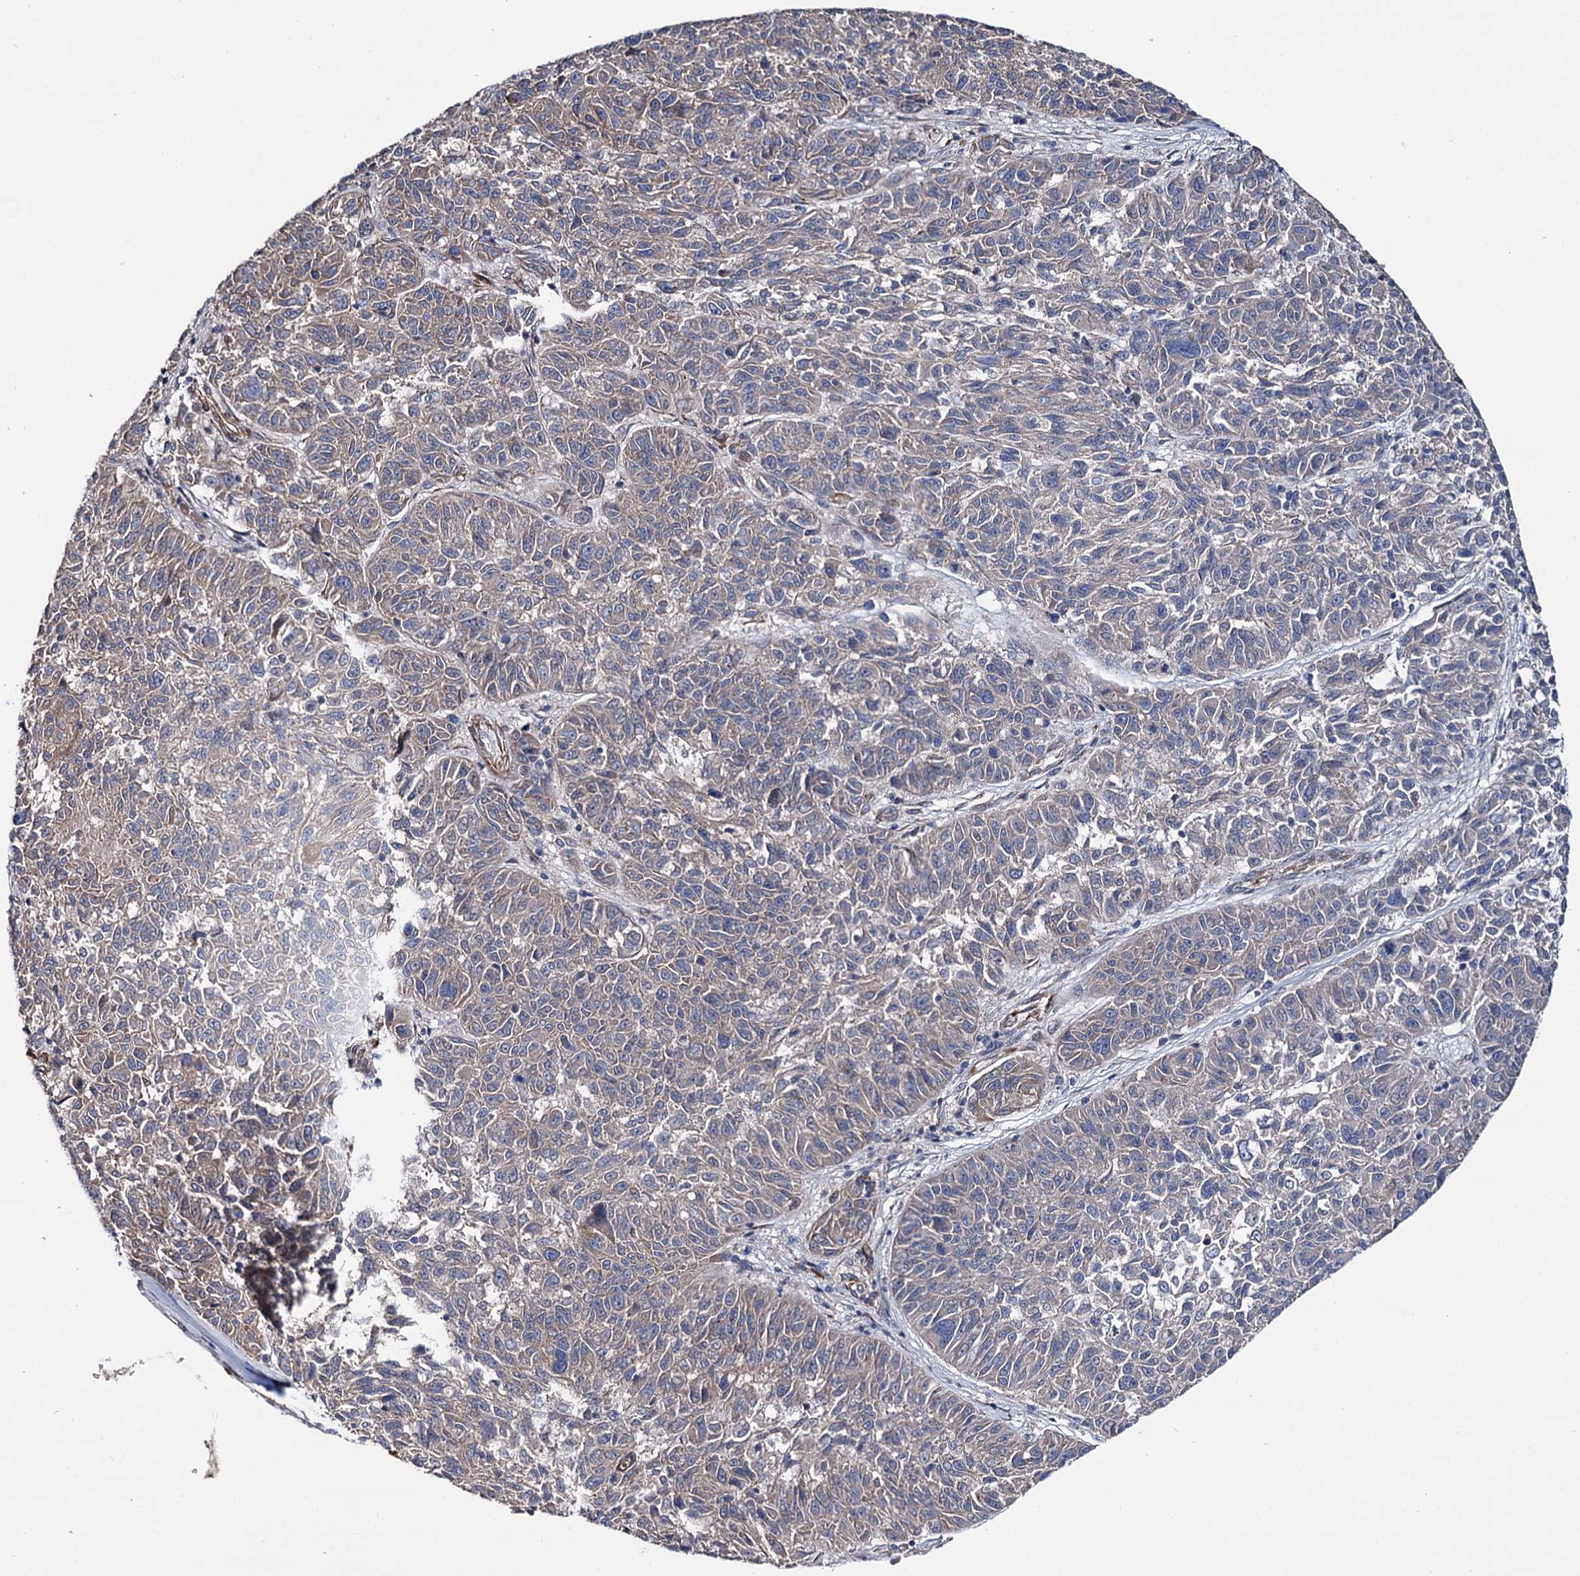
{"staining": {"intensity": "weak", "quantity": "<25%", "location": "cytoplasmic/membranous"}, "tissue": "melanoma", "cell_type": "Tumor cells", "image_type": "cancer", "snomed": [{"axis": "morphology", "description": "Malignant melanoma, NOS"}, {"axis": "topography", "description": "Skin"}], "caption": "A micrograph of melanoma stained for a protein shows no brown staining in tumor cells. (DAB (3,3'-diaminobenzidine) IHC with hematoxylin counter stain).", "gene": "SPATS2", "patient": {"sex": "male", "age": 53}}